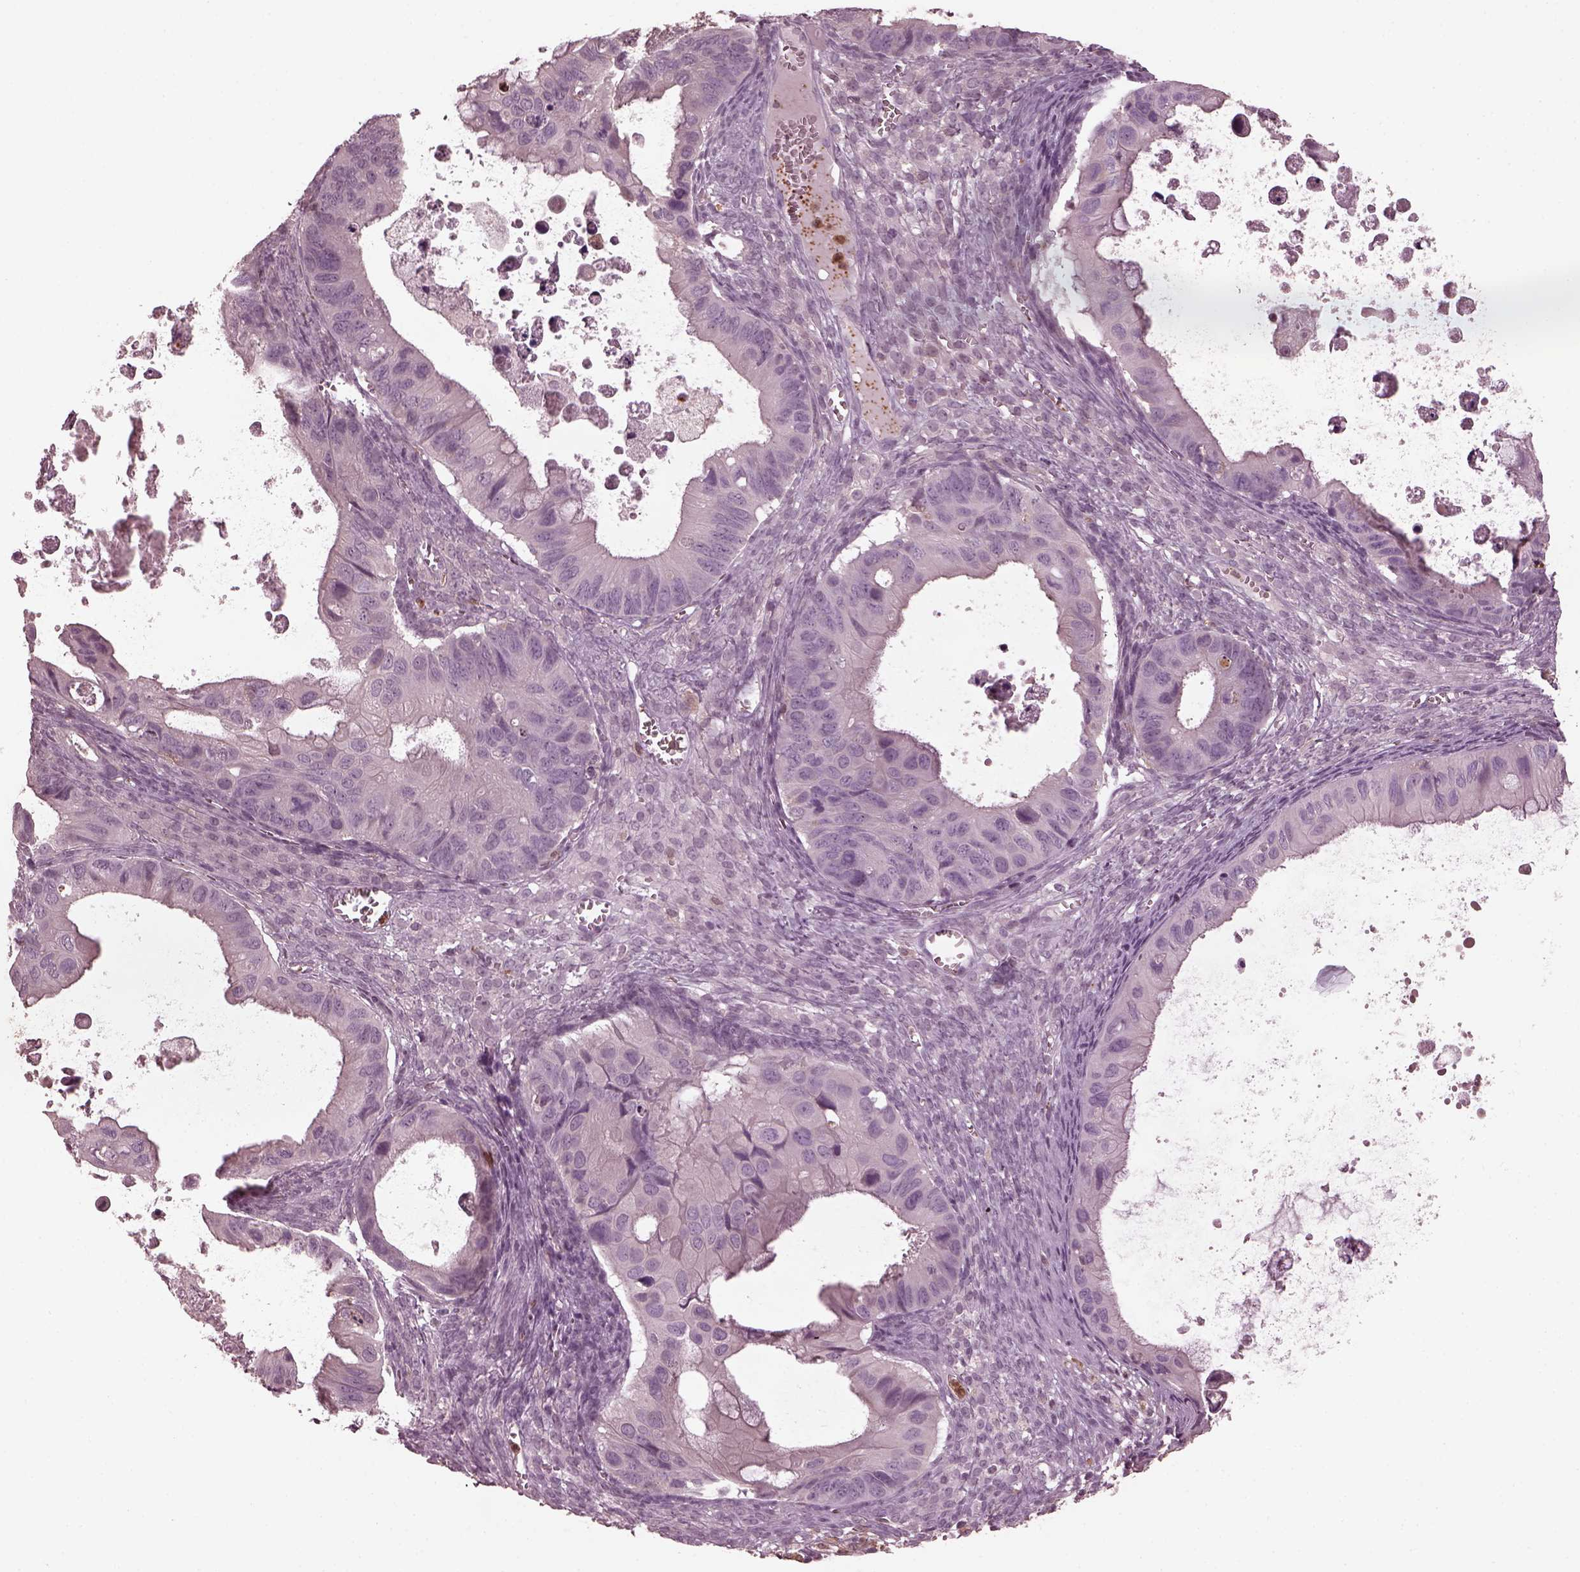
{"staining": {"intensity": "negative", "quantity": "none", "location": "none"}, "tissue": "ovarian cancer", "cell_type": "Tumor cells", "image_type": "cancer", "snomed": [{"axis": "morphology", "description": "Cystadenocarcinoma, mucinous, NOS"}, {"axis": "topography", "description": "Ovary"}], "caption": "DAB (3,3'-diaminobenzidine) immunohistochemical staining of human ovarian cancer (mucinous cystadenocarcinoma) displays no significant staining in tumor cells.", "gene": "PSTPIP2", "patient": {"sex": "female", "age": 64}}